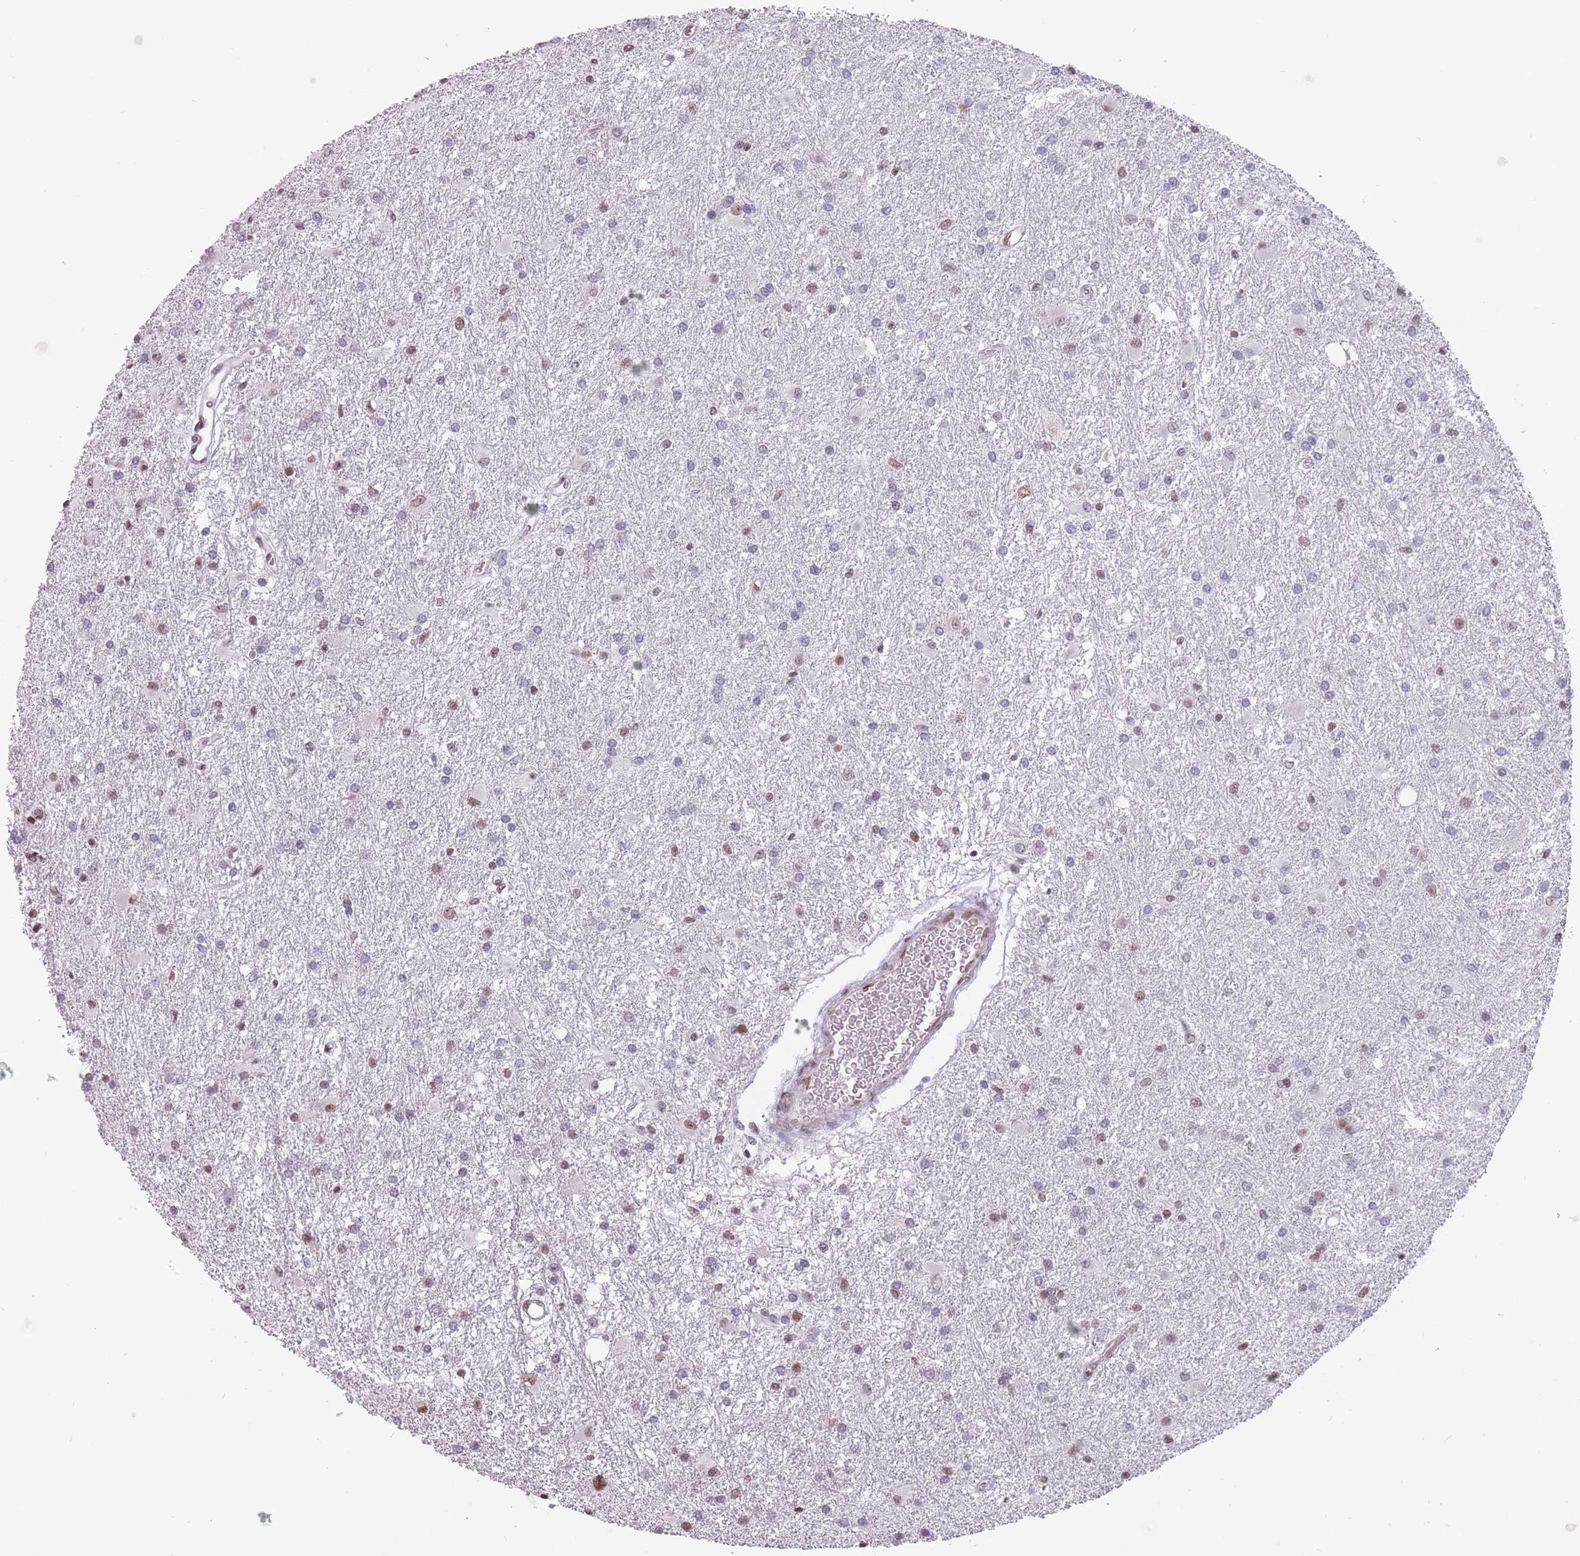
{"staining": {"intensity": "moderate", "quantity": "<25%", "location": "nuclear"}, "tissue": "glioma", "cell_type": "Tumor cells", "image_type": "cancer", "snomed": [{"axis": "morphology", "description": "Glioma, malignant, High grade"}, {"axis": "topography", "description": "Brain"}], "caption": "Moderate nuclear positivity is present in approximately <25% of tumor cells in malignant glioma (high-grade).", "gene": "PTCHD1", "patient": {"sex": "female", "age": 50}}